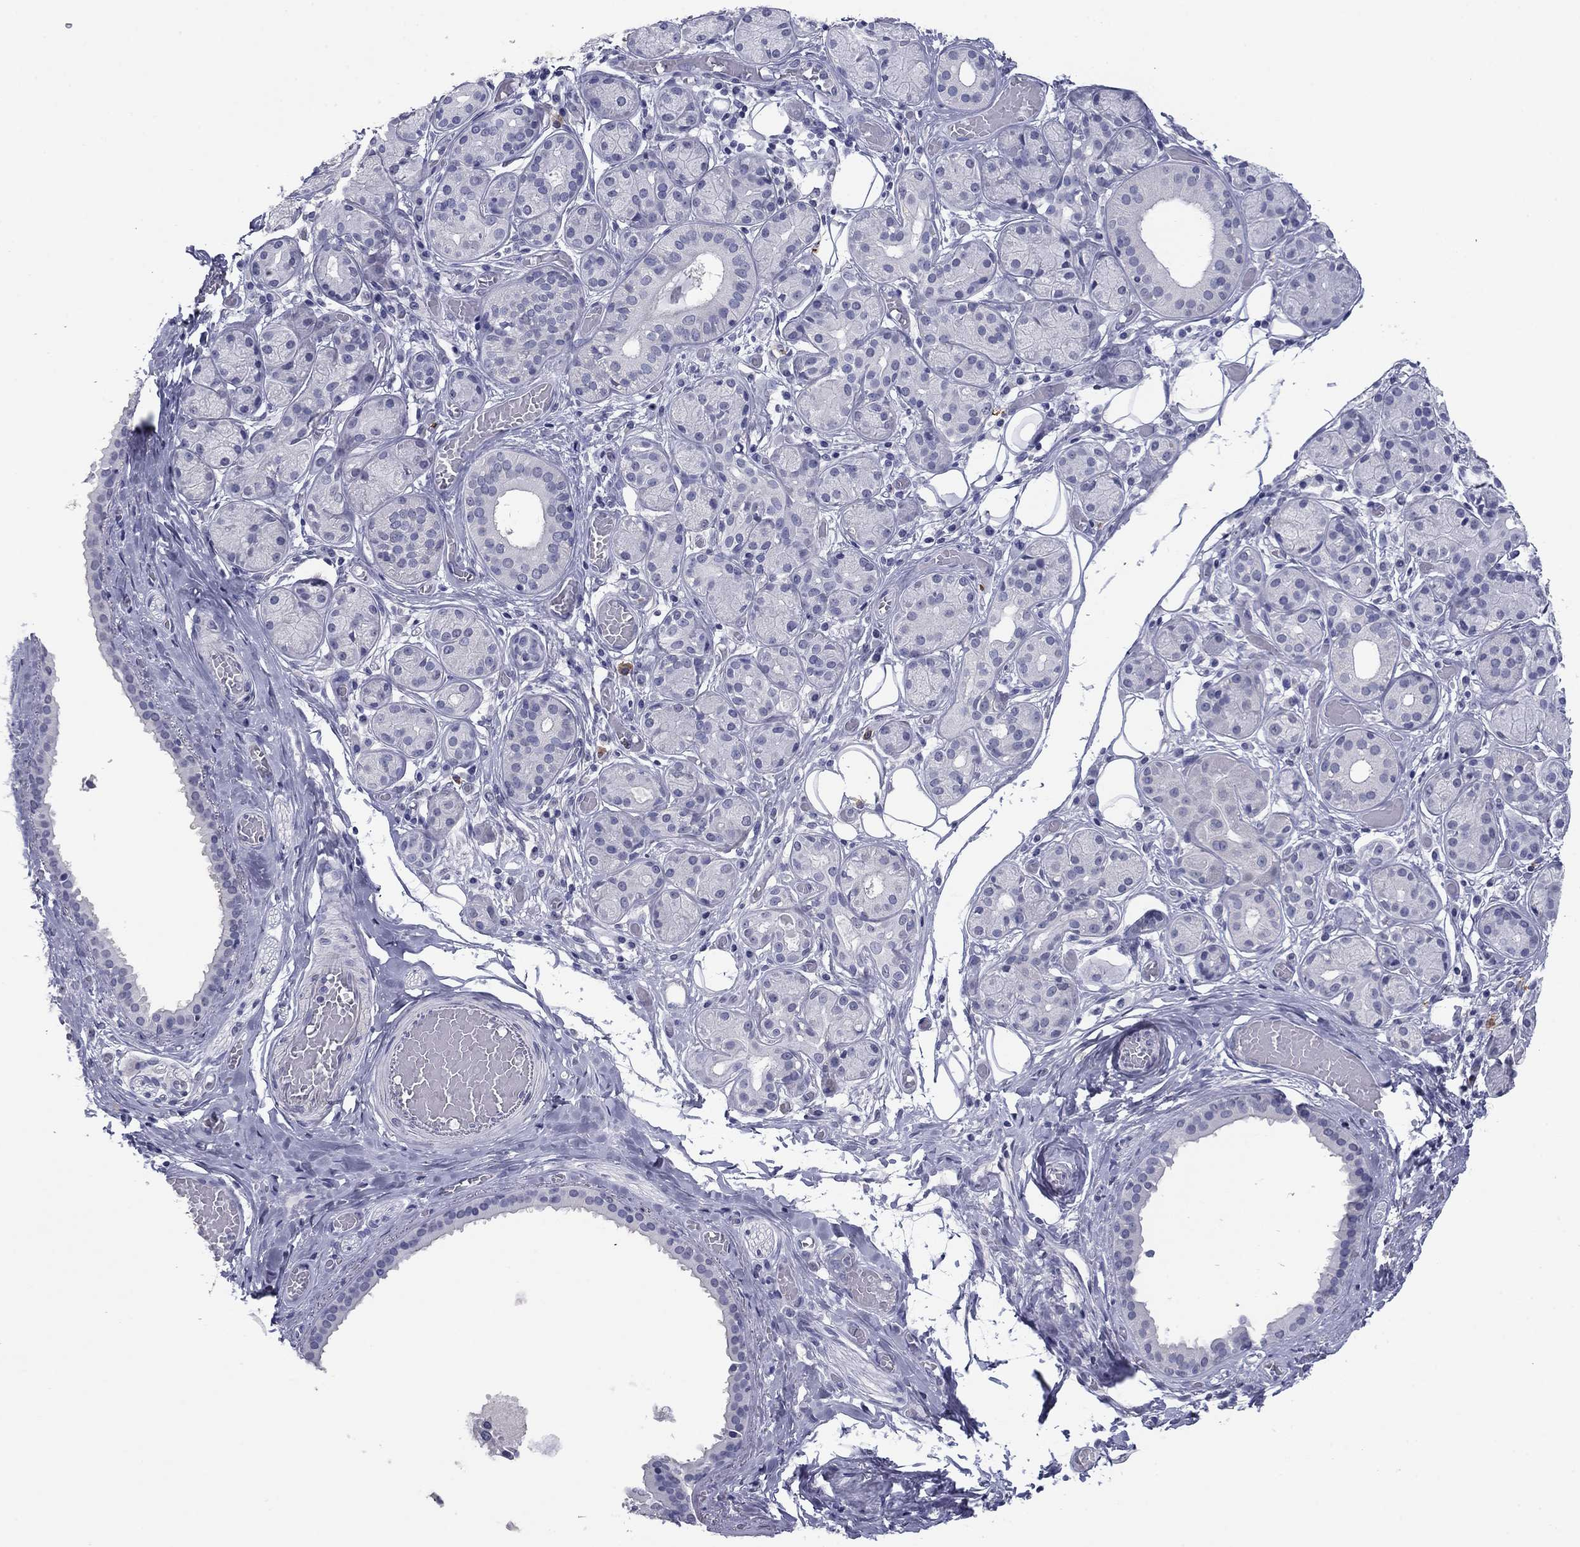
{"staining": {"intensity": "negative", "quantity": "none", "location": "none"}, "tissue": "salivary gland", "cell_type": "Glandular cells", "image_type": "normal", "snomed": [{"axis": "morphology", "description": "Normal tissue, NOS"}, {"axis": "topography", "description": "Salivary gland"}, {"axis": "topography", "description": "Peripheral nerve tissue"}], "caption": "Immunohistochemical staining of unremarkable salivary gland shows no significant staining in glandular cells. Brightfield microscopy of immunohistochemistry stained with DAB (brown) and hematoxylin (blue), captured at high magnification.", "gene": "HAO1", "patient": {"sex": "male", "age": 71}}